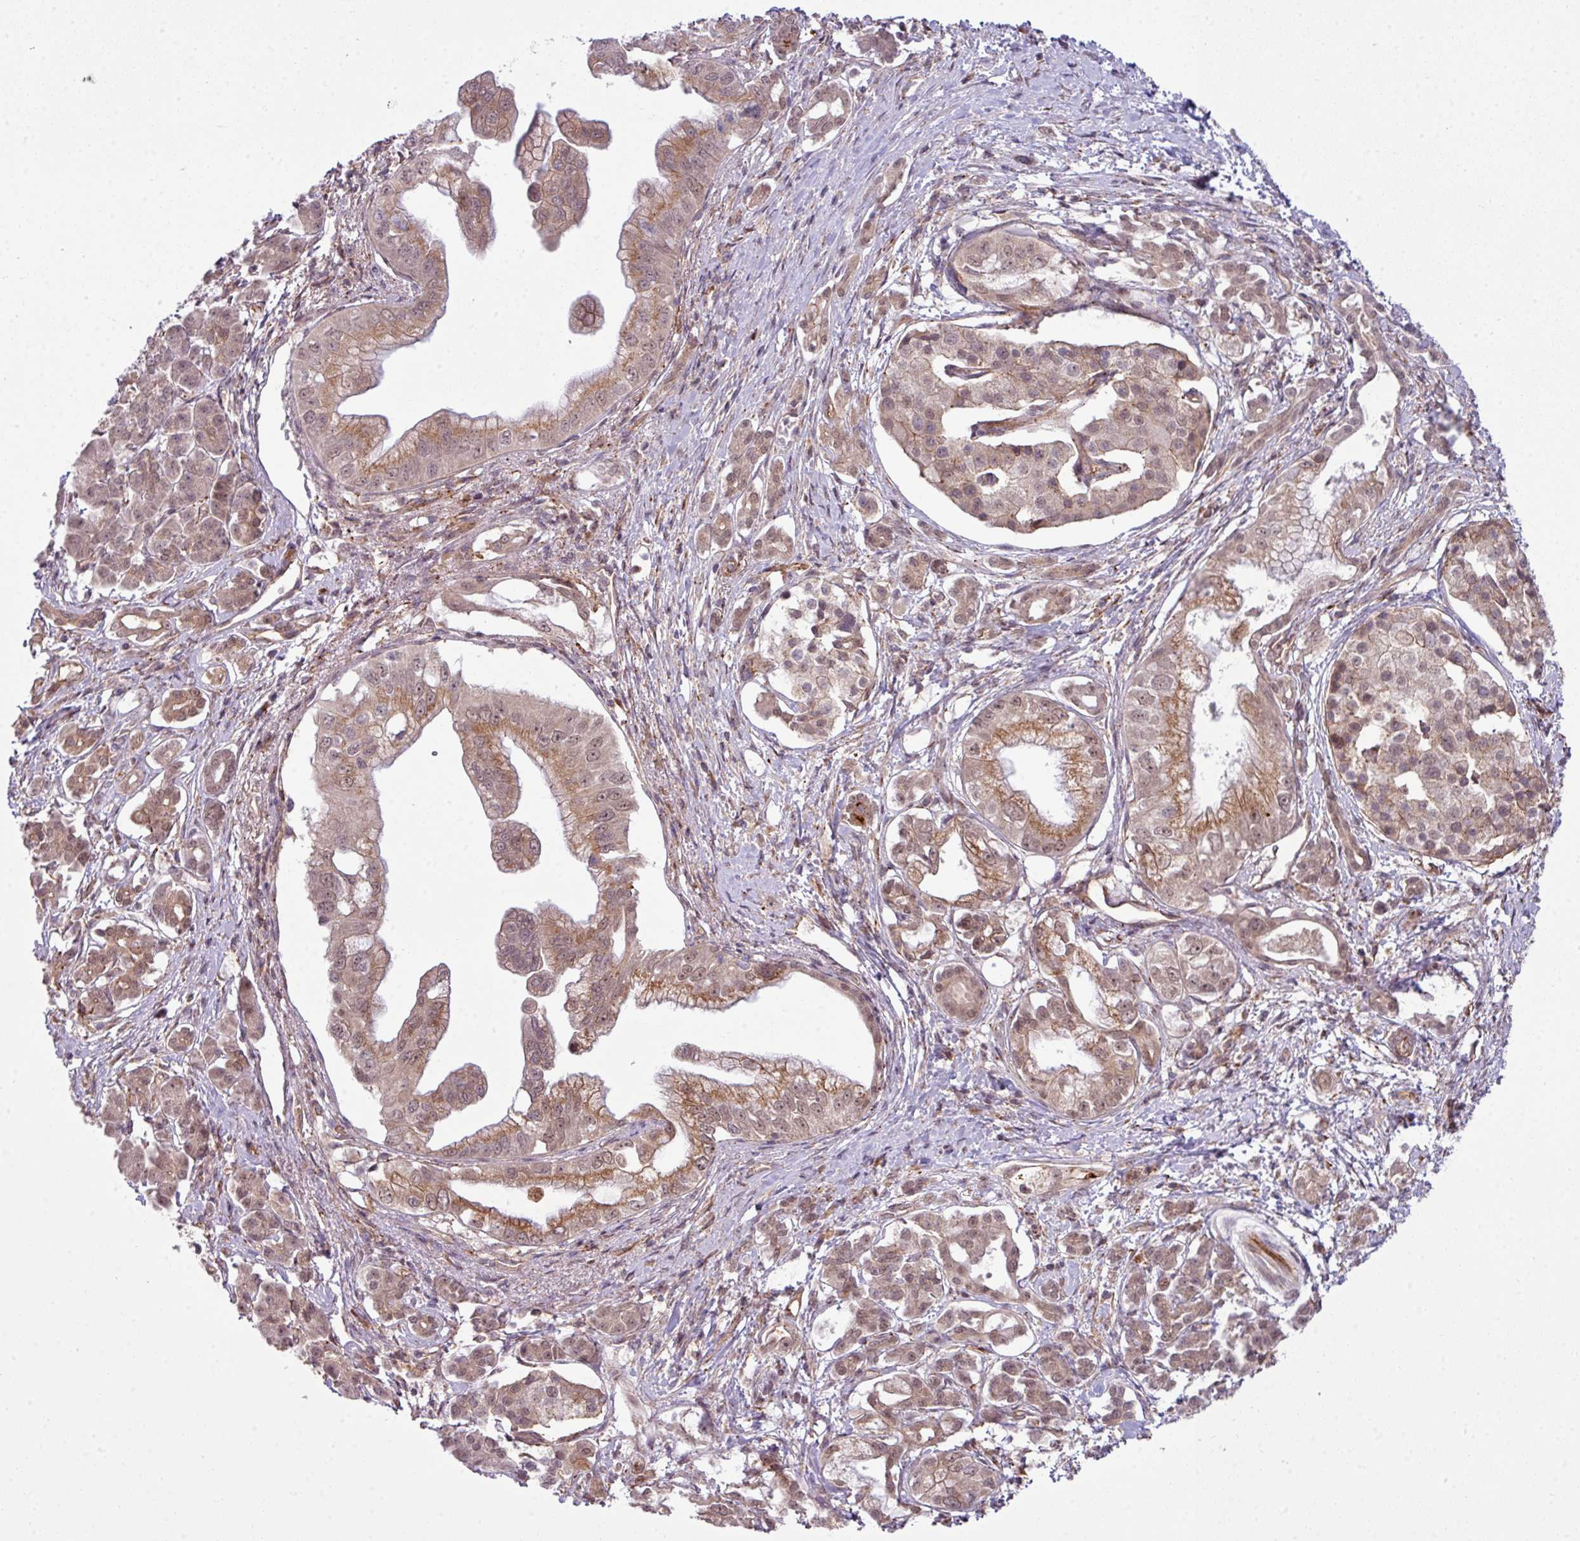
{"staining": {"intensity": "weak", "quantity": ">75%", "location": "cytoplasmic/membranous,nuclear"}, "tissue": "pancreatic cancer", "cell_type": "Tumor cells", "image_type": "cancer", "snomed": [{"axis": "morphology", "description": "Adenocarcinoma, NOS"}, {"axis": "topography", "description": "Pancreas"}], "caption": "Immunohistochemical staining of human adenocarcinoma (pancreatic) demonstrates low levels of weak cytoplasmic/membranous and nuclear protein expression in about >75% of tumor cells. Using DAB (brown) and hematoxylin (blue) stains, captured at high magnification using brightfield microscopy.", "gene": "ZC2HC1C", "patient": {"sex": "male", "age": 70}}